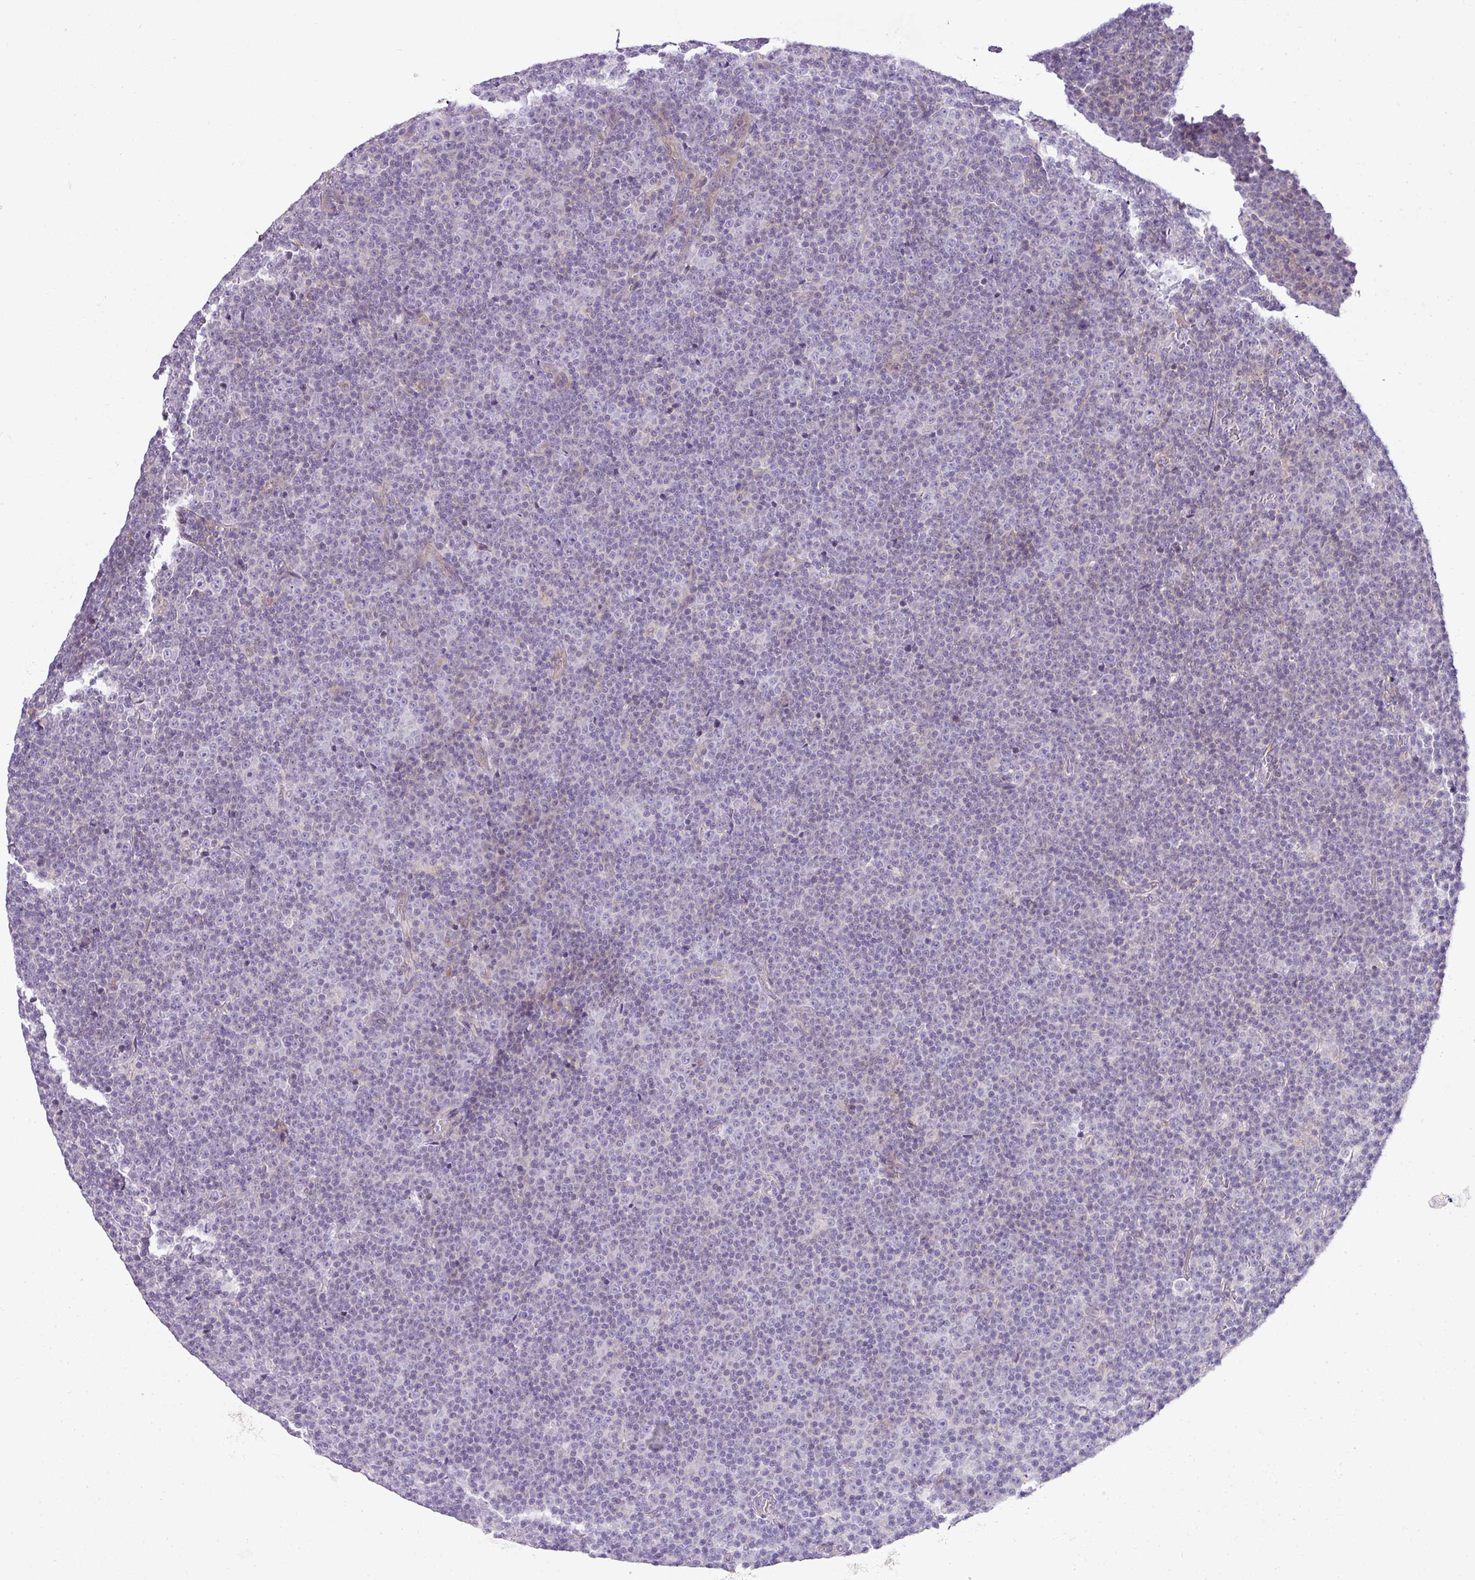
{"staining": {"intensity": "negative", "quantity": "none", "location": "none"}, "tissue": "lymphoma", "cell_type": "Tumor cells", "image_type": "cancer", "snomed": [{"axis": "morphology", "description": "Malignant lymphoma, non-Hodgkin's type, Low grade"}, {"axis": "topography", "description": "Lymph node"}], "caption": "A high-resolution image shows immunohistochemistry (IHC) staining of lymphoma, which shows no significant staining in tumor cells.", "gene": "PIK3R5", "patient": {"sex": "female", "age": 67}}